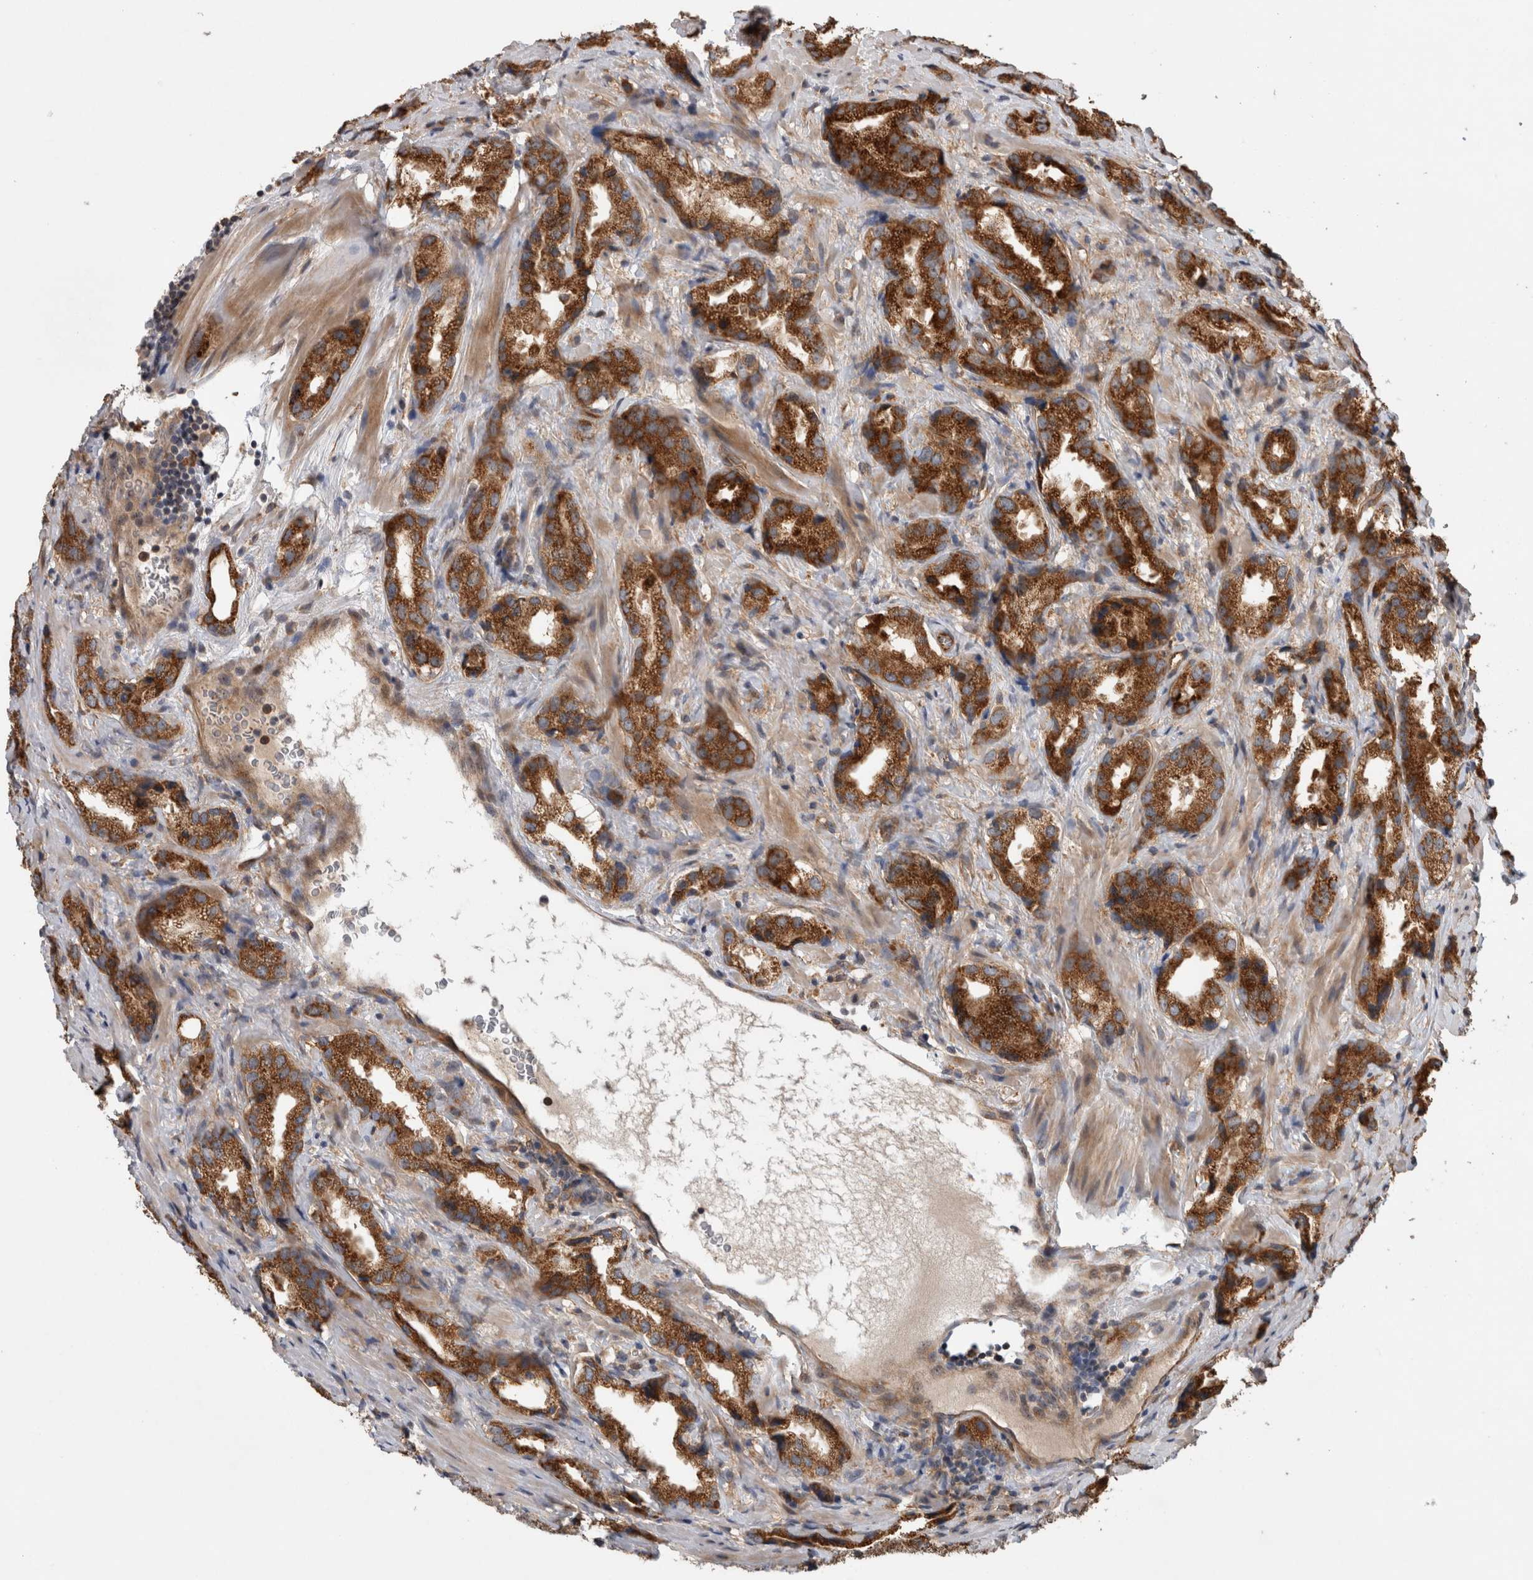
{"staining": {"intensity": "strong", "quantity": ">75%", "location": "cytoplasmic/membranous"}, "tissue": "prostate cancer", "cell_type": "Tumor cells", "image_type": "cancer", "snomed": [{"axis": "morphology", "description": "Adenocarcinoma, High grade"}, {"axis": "topography", "description": "Prostate"}], "caption": "IHC of human prostate cancer (adenocarcinoma (high-grade)) shows high levels of strong cytoplasmic/membranous staining in approximately >75% of tumor cells.", "gene": "ADGRL3", "patient": {"sex": "male", "age": 63}}